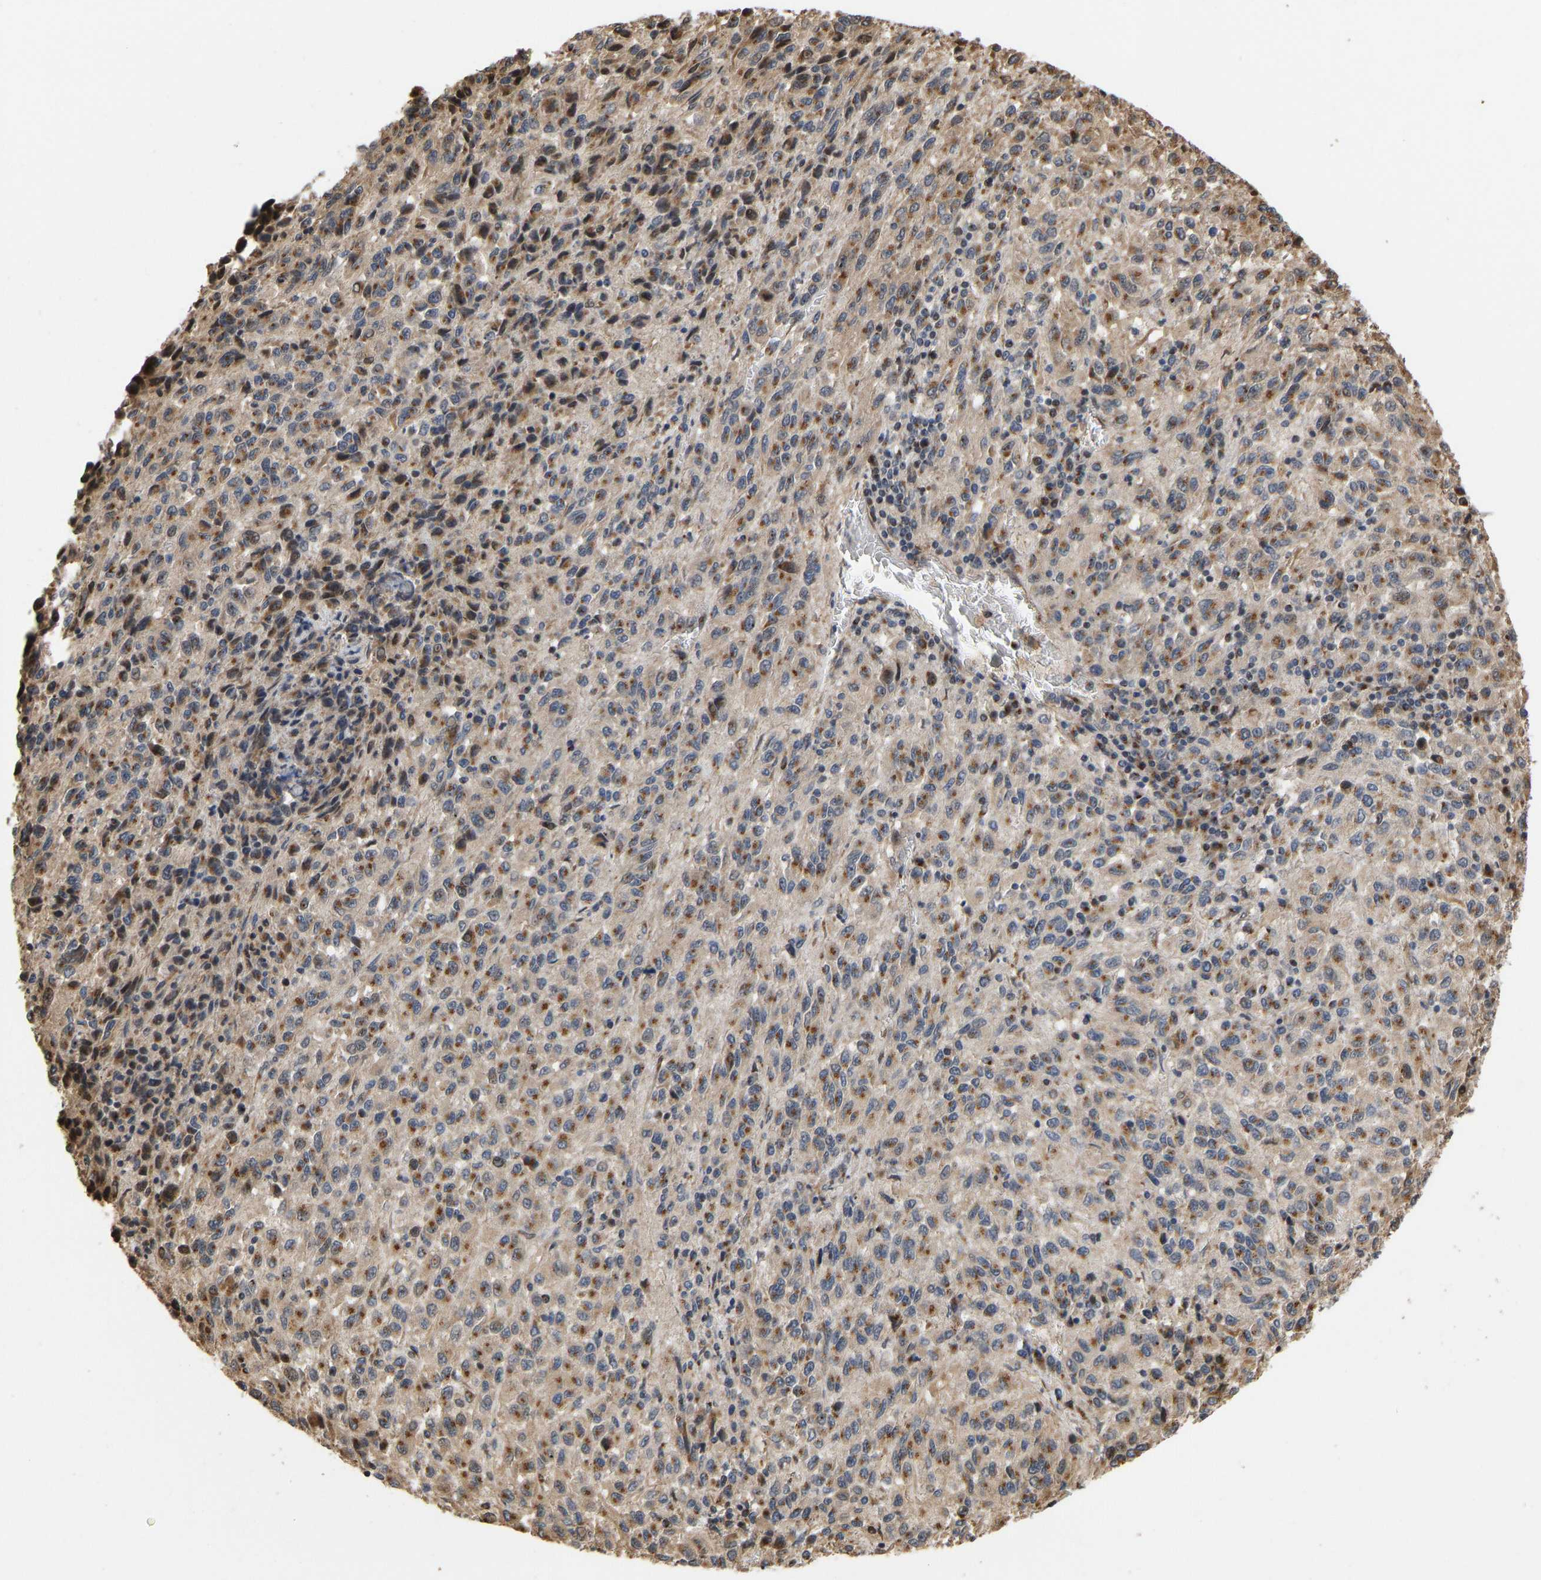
{"staining": {"intensity": "moderate", "quantity": ">75%", "location": "cytoplasmic/membranous"}, "tissue": "melanoma", "cell_type": "Tumor cells", "image_type": "cancer", "snomed": [{"axis": "morphology", "description": "Malignant melanoma, Metastatic site"}, {"axis": "topography", "description": "Lung"}], "caption": "Immunohistochemistry of melanoma displays medium levels of moderate cytoplasmic/membranous staining in approximately >75% of tumor cells. (DAB IHC with brightfield microscopy, high magnification).", "gene": "YIPF4", "patient": {"sex": "male", "age": 64}}